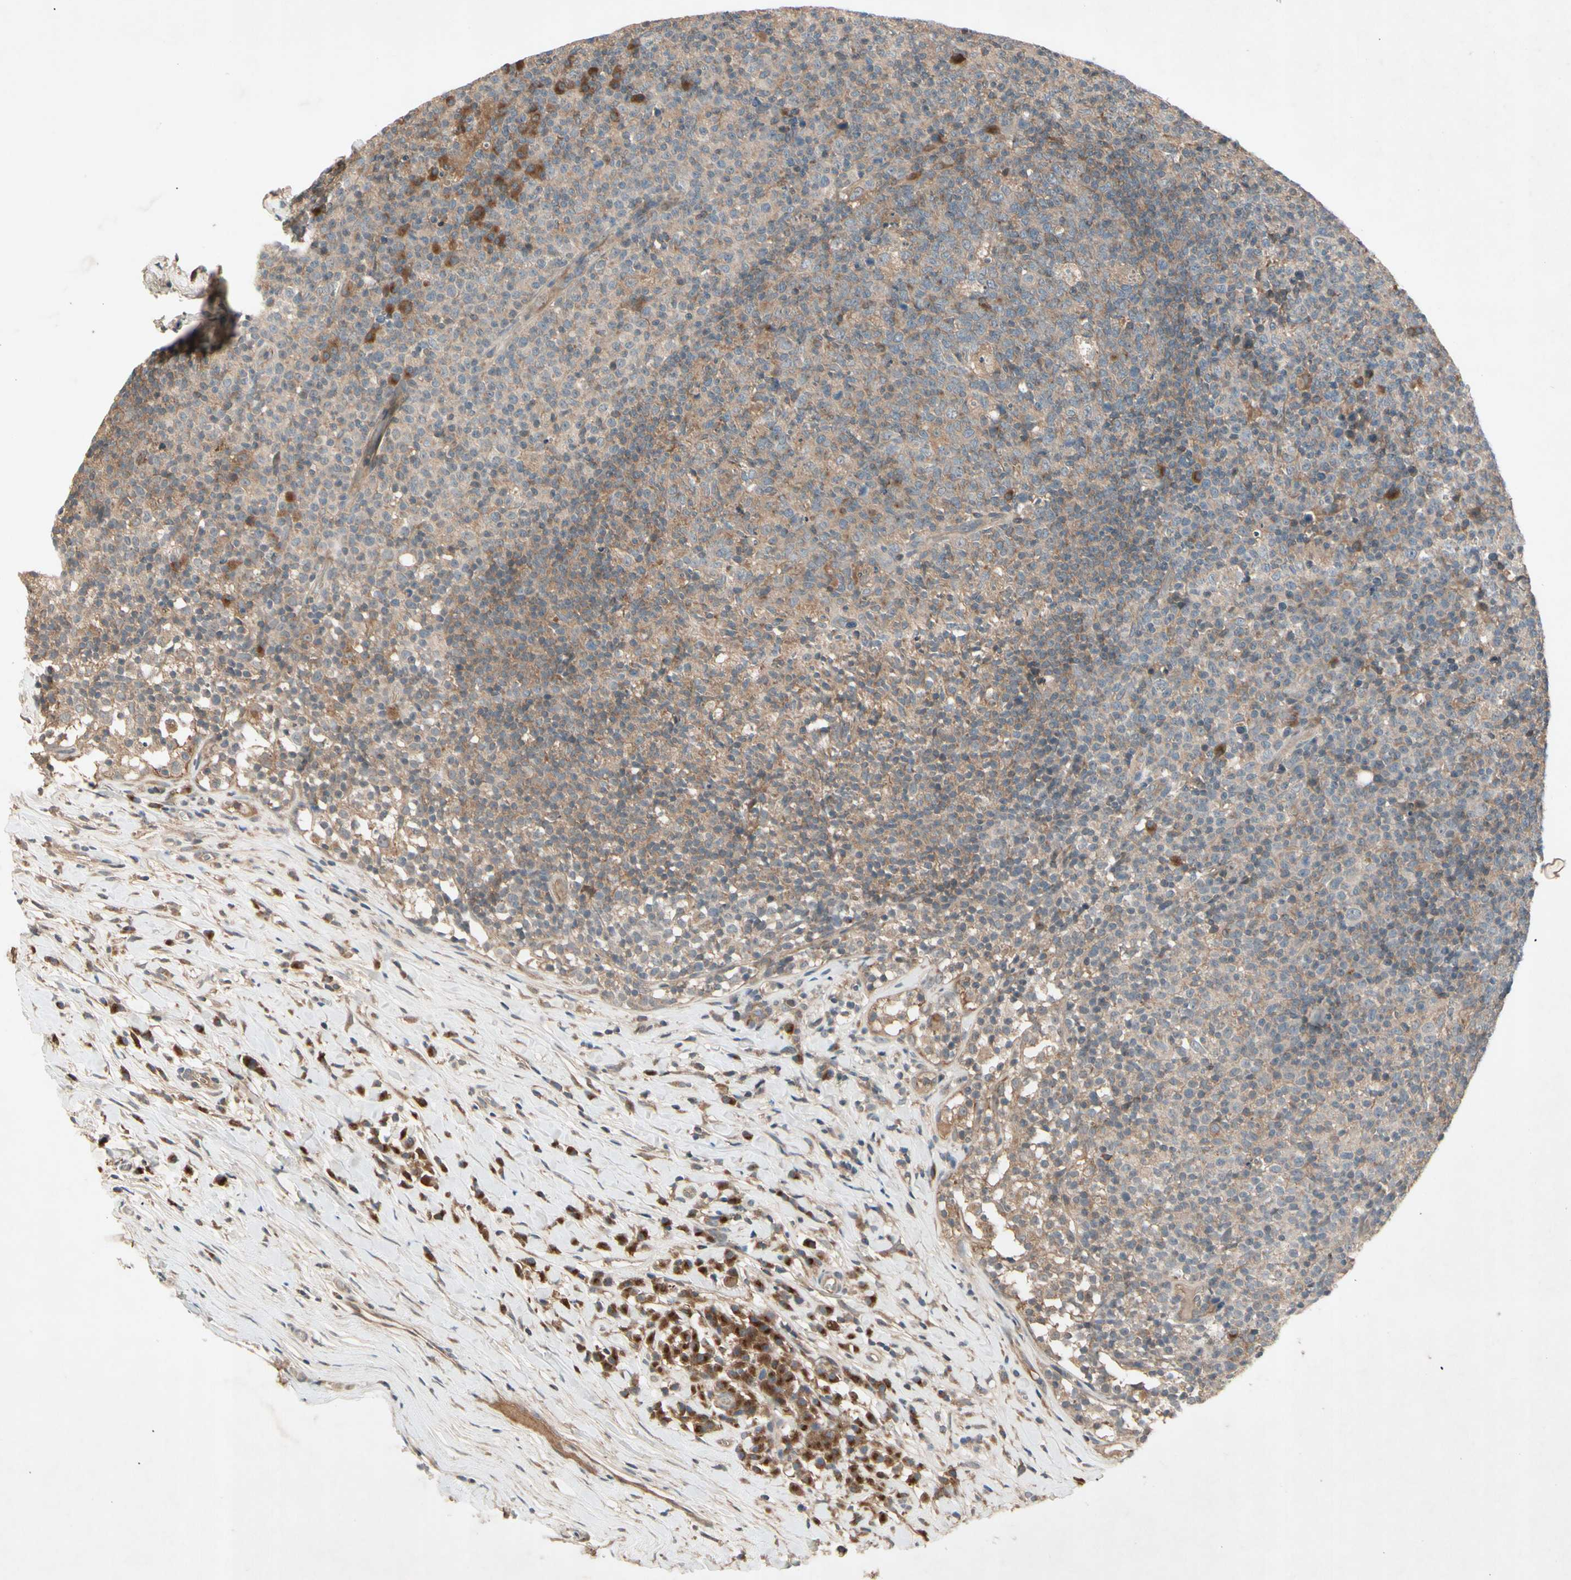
{"staining": {"intensity": "weak", "quantity": ">75%", "location": "cytoplasmic/membranous"}, "tissue": "lymph node", "cell_type": "Germinal center cells", "image_type": "normal", "snomed": [{"axis": "morphology", "description": "Normal tissue, NOS"}, {"axis": "morphology", "description": "Inflammation, NOS"}, {"axis": "topography", "description": "Lymph node"}], "caption": "Human lymph node stained with a brown dye demonstrates weak cytoplasmic/membranous positive expression in about >75% of germinal center cells.", "gene": "NSF", "patient": {"sex": "male", "age": 55}}